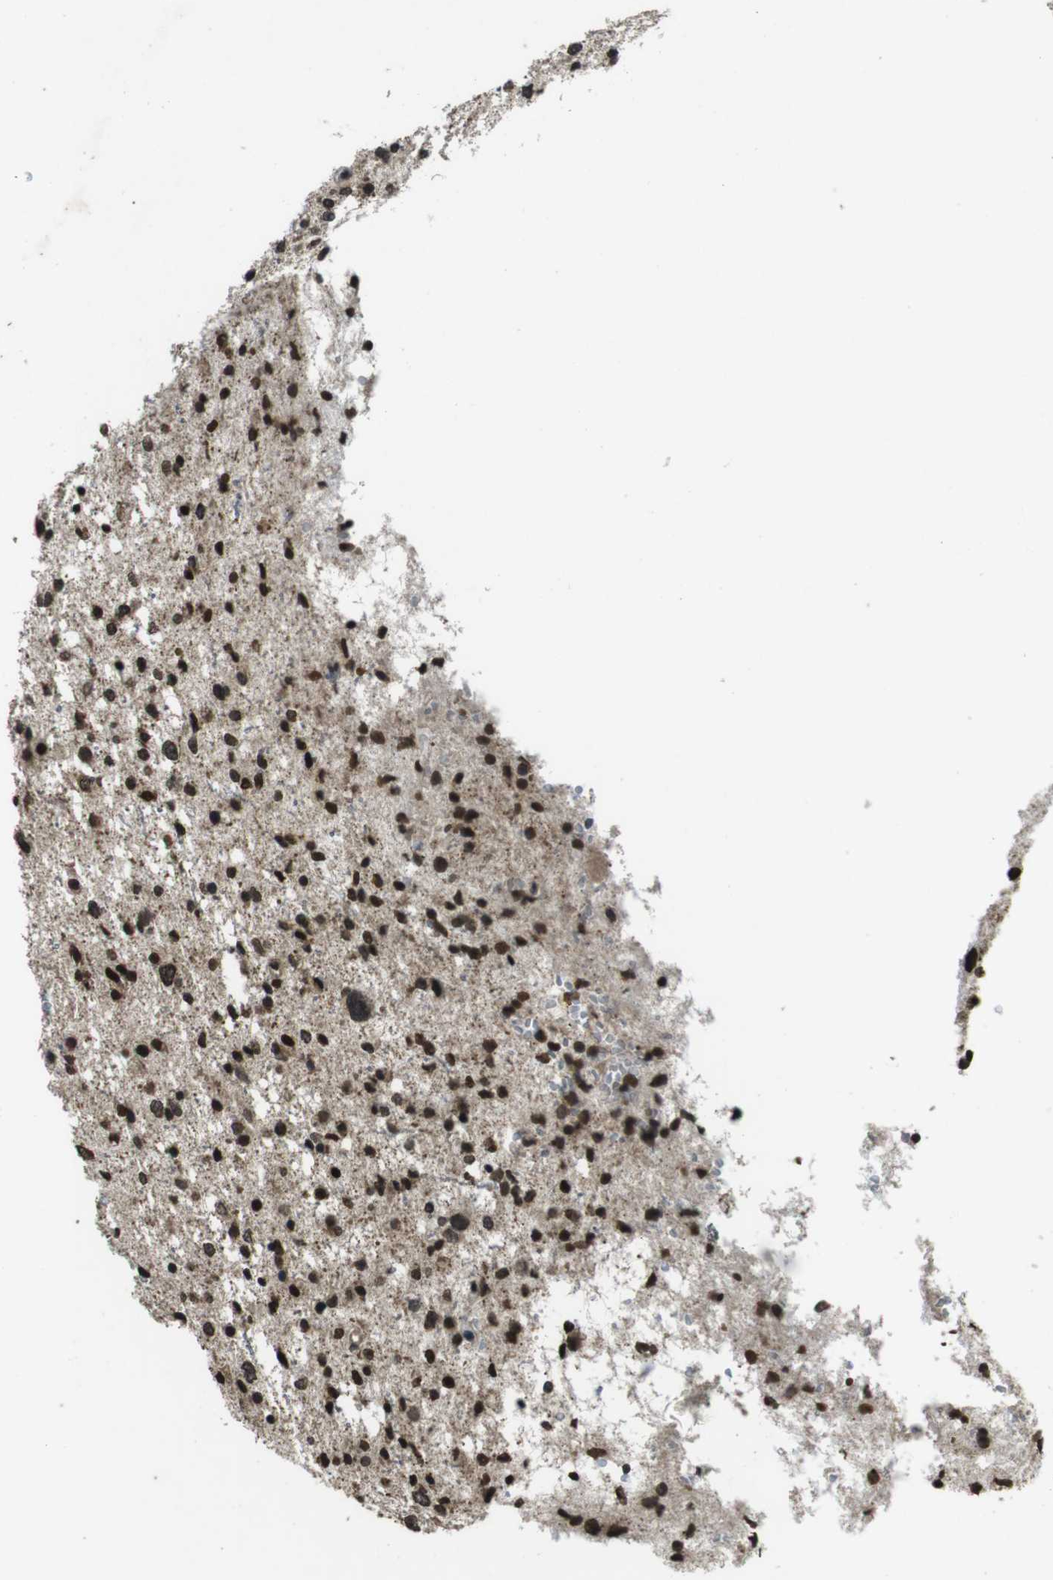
{"staining": {"intensity": "strong", "quantity": ">75%", "location": "nuclear"}, "tissue": "glioma", "cell_type": "Tumor cells", "image_type": "cancer", "snomed": [{"axis": "morphology", "description": "Glioma, malignant, Low grade"}, {"axis": "topography", "description": "Brain"}], "caption": "Brown immunohistochemical staining in glioma reveals strong nuclear expression in approximately >75% of tumor cells.", "gene": "MAF", "patient": {"sex": "female", "age": 37}}